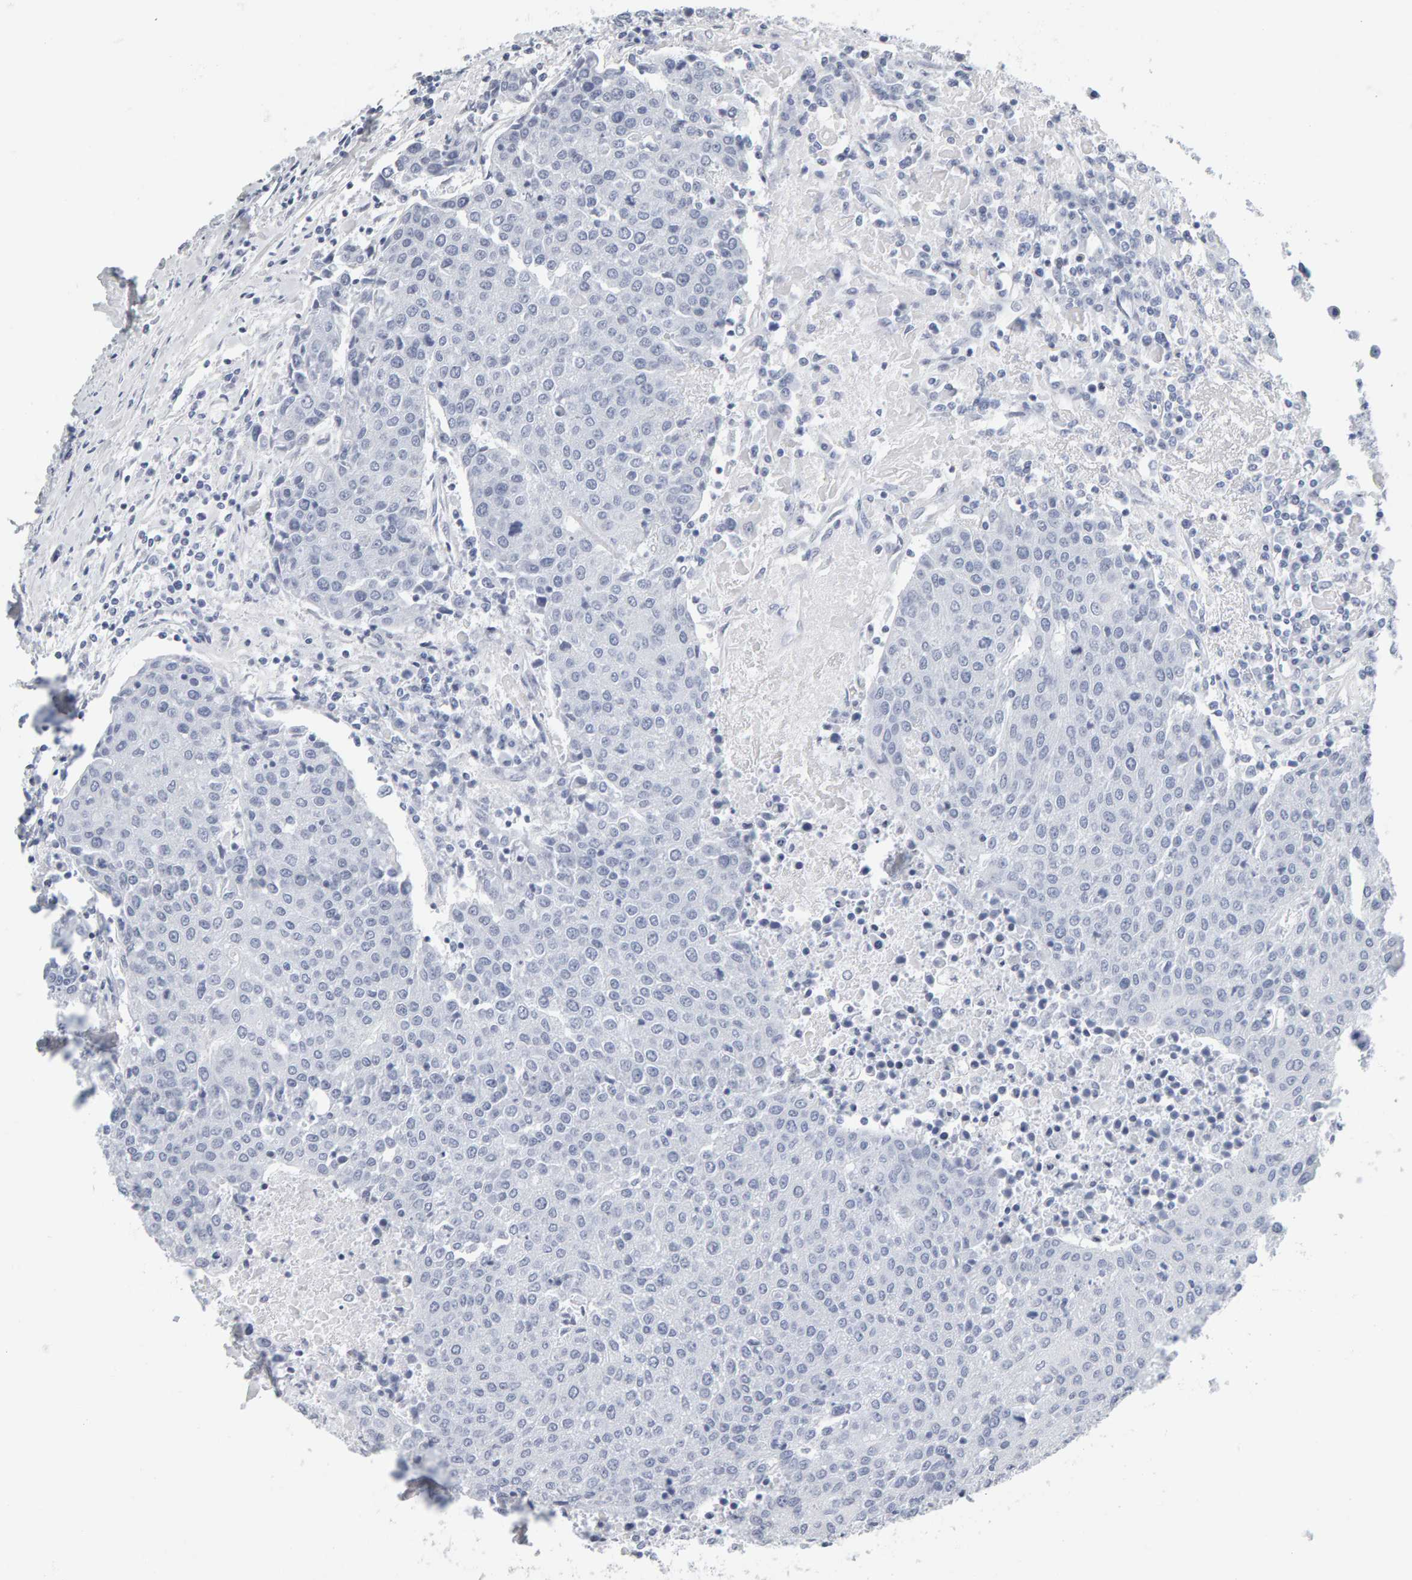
{"staining": {"intensity": "negative", "quantity": "none", "location": "none"}, "tissue": "urothelial cancer", "cell_type": "Tumor cells", "image_type": "cancer", "snomed": [{"axis": "morphology", "description": "Urothelial carcinoma, High grade"}, {"axis": "topography", "description": "Urinary bladder"}], "caption": "Immunohistochemistry (IHC) photomicrograph of high-grade urothelial carcinoma stained for a protein (brown), which exhibits no positivity in tumor cells.", "gene": "SPACA3", "patient": {"sex": "female", "age": 85}}